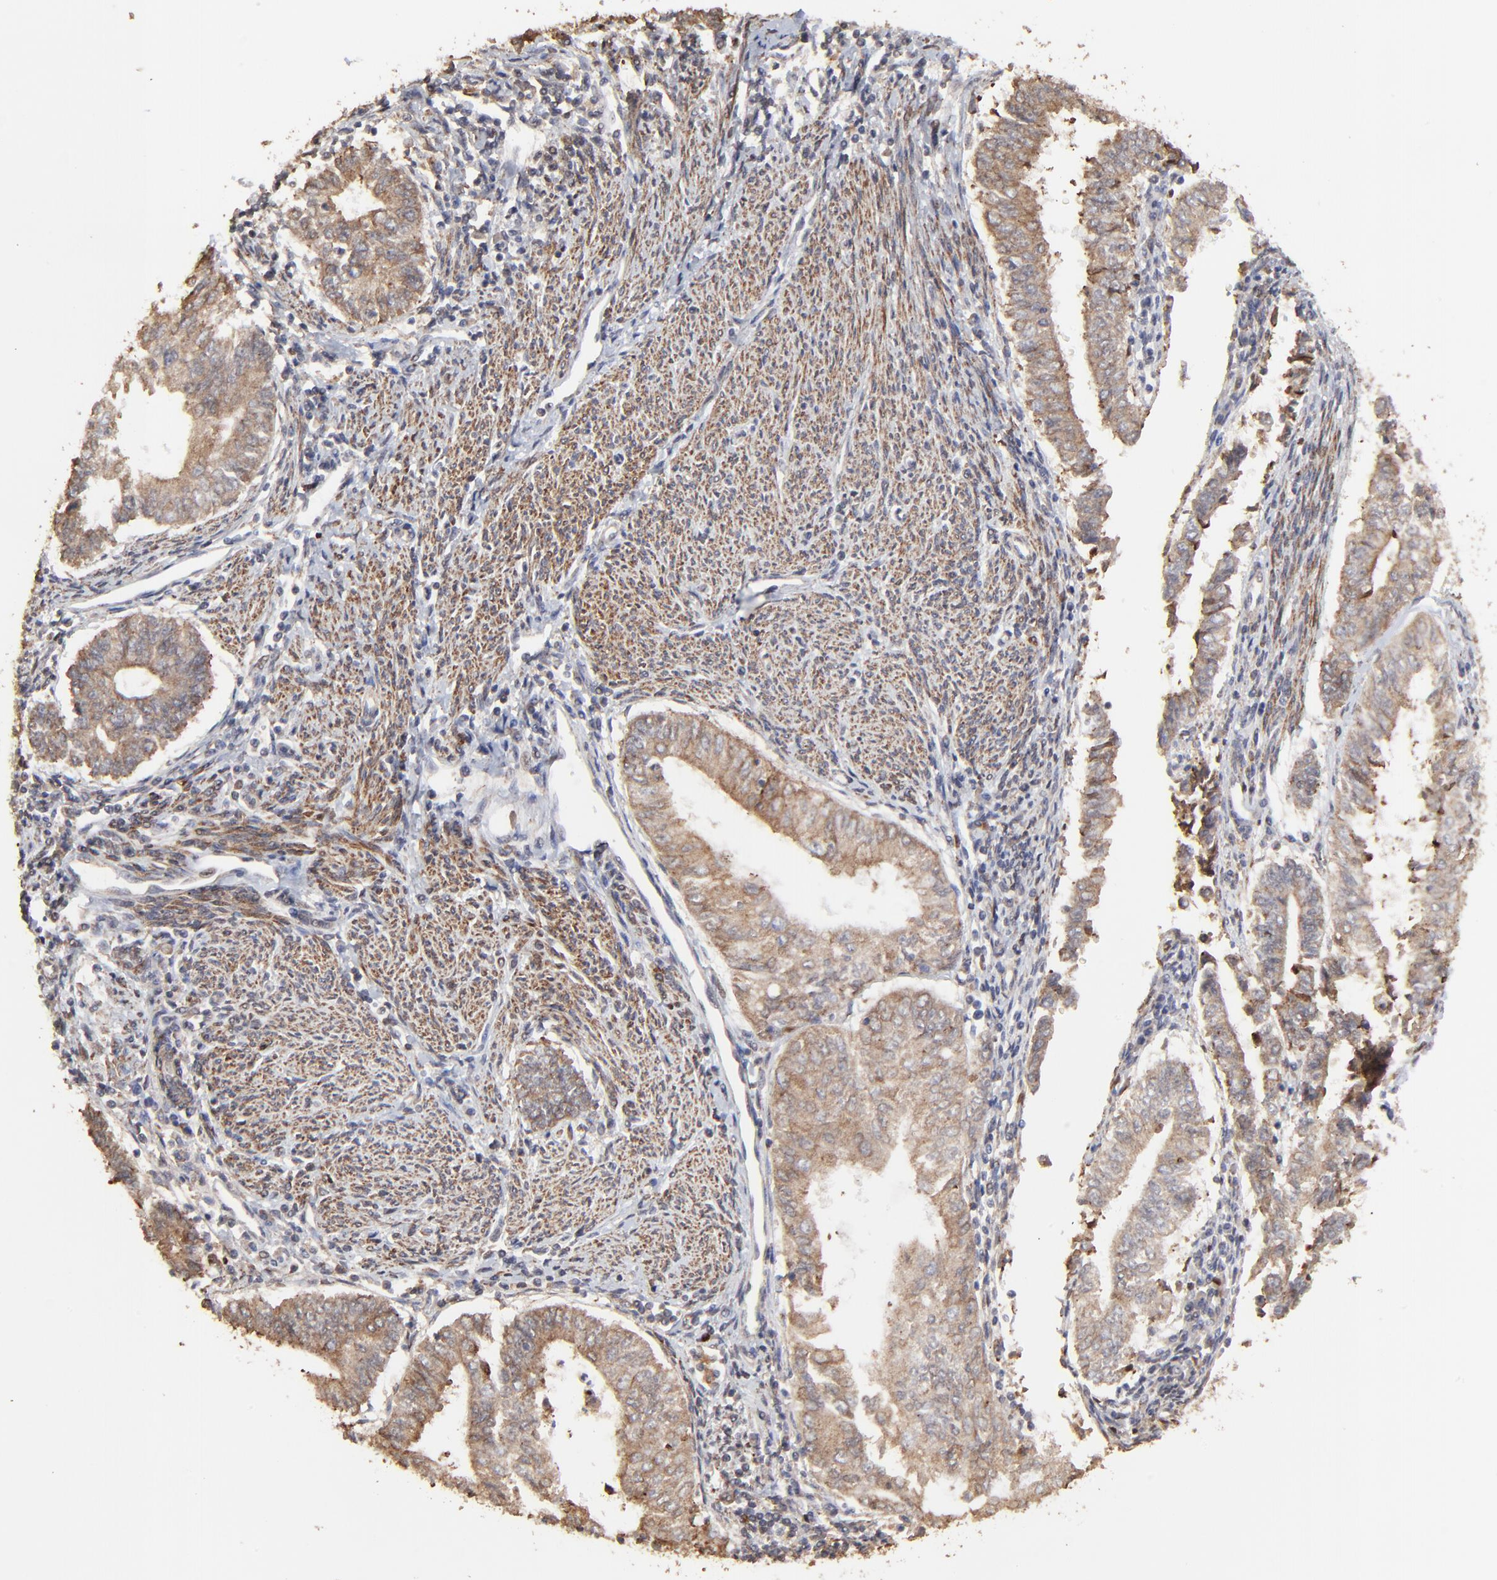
{"staining": {"intensity": "moderate", "quantity": ">75%", "location": "cytoplasmic/membranous"}, "tissue": "endometrial cancer", "cell_type": "Tumor cells", "image_type": "cancer", "snomed": [{"axis": "morphology", "description": "Adenocarcinoma, NOS"}, {"axis": "topography", "description": "Endometrium"}], "caption": "Immunohistochemical staining of human endometrial cancer reveals moderate cytoplasmic/membranous protein expression in approximately >75% of tumor cells. Using DAB (brown) and hematoxylin (blue) stains, captured at high magnification using brightfield microscopy.", "gene": "ELP2", "patient": {"sex": "female", "age": 66}}